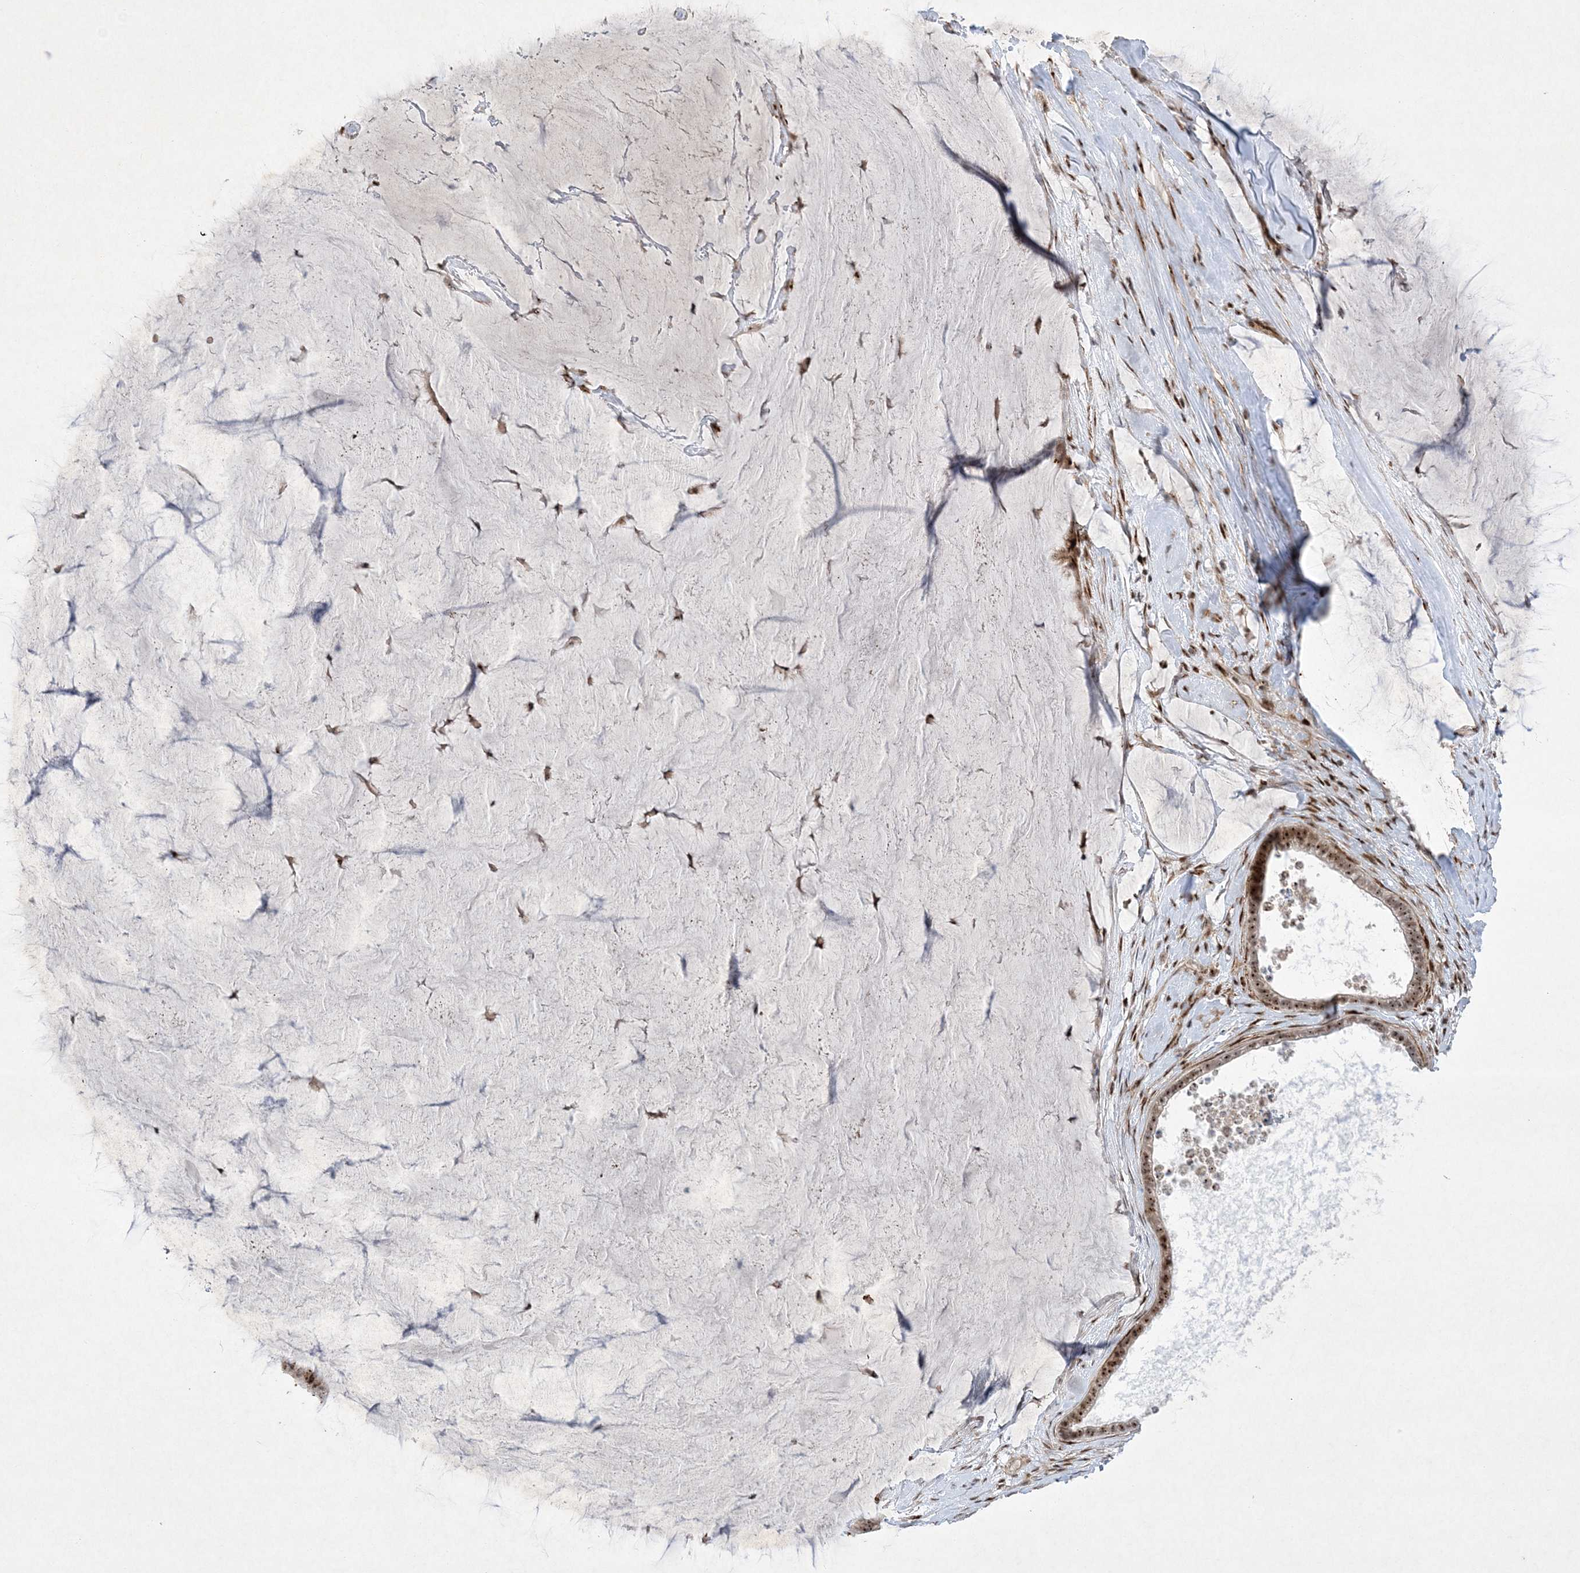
{"staining": {"intensity": "moderate", "quantity": ">75%", "location": "nuclear"}, "tissue": "ovarian cancer", "cell_type": "Tumor cells", "image_type": "cancer", "snomed": [{"axis": "morphology", "description": "Cystadenocarcinoma, mucinous, NOS"}, {"axis": "topography", "description": "Ovary"}], "caption": "Immunohistochemical staining of ovarian cancer displays medium levels of moderate nuclear protein staining in approximately >75% of tumor cells.", "gene": "NPM3", "patient": {"sex": "female", "age": 61}}